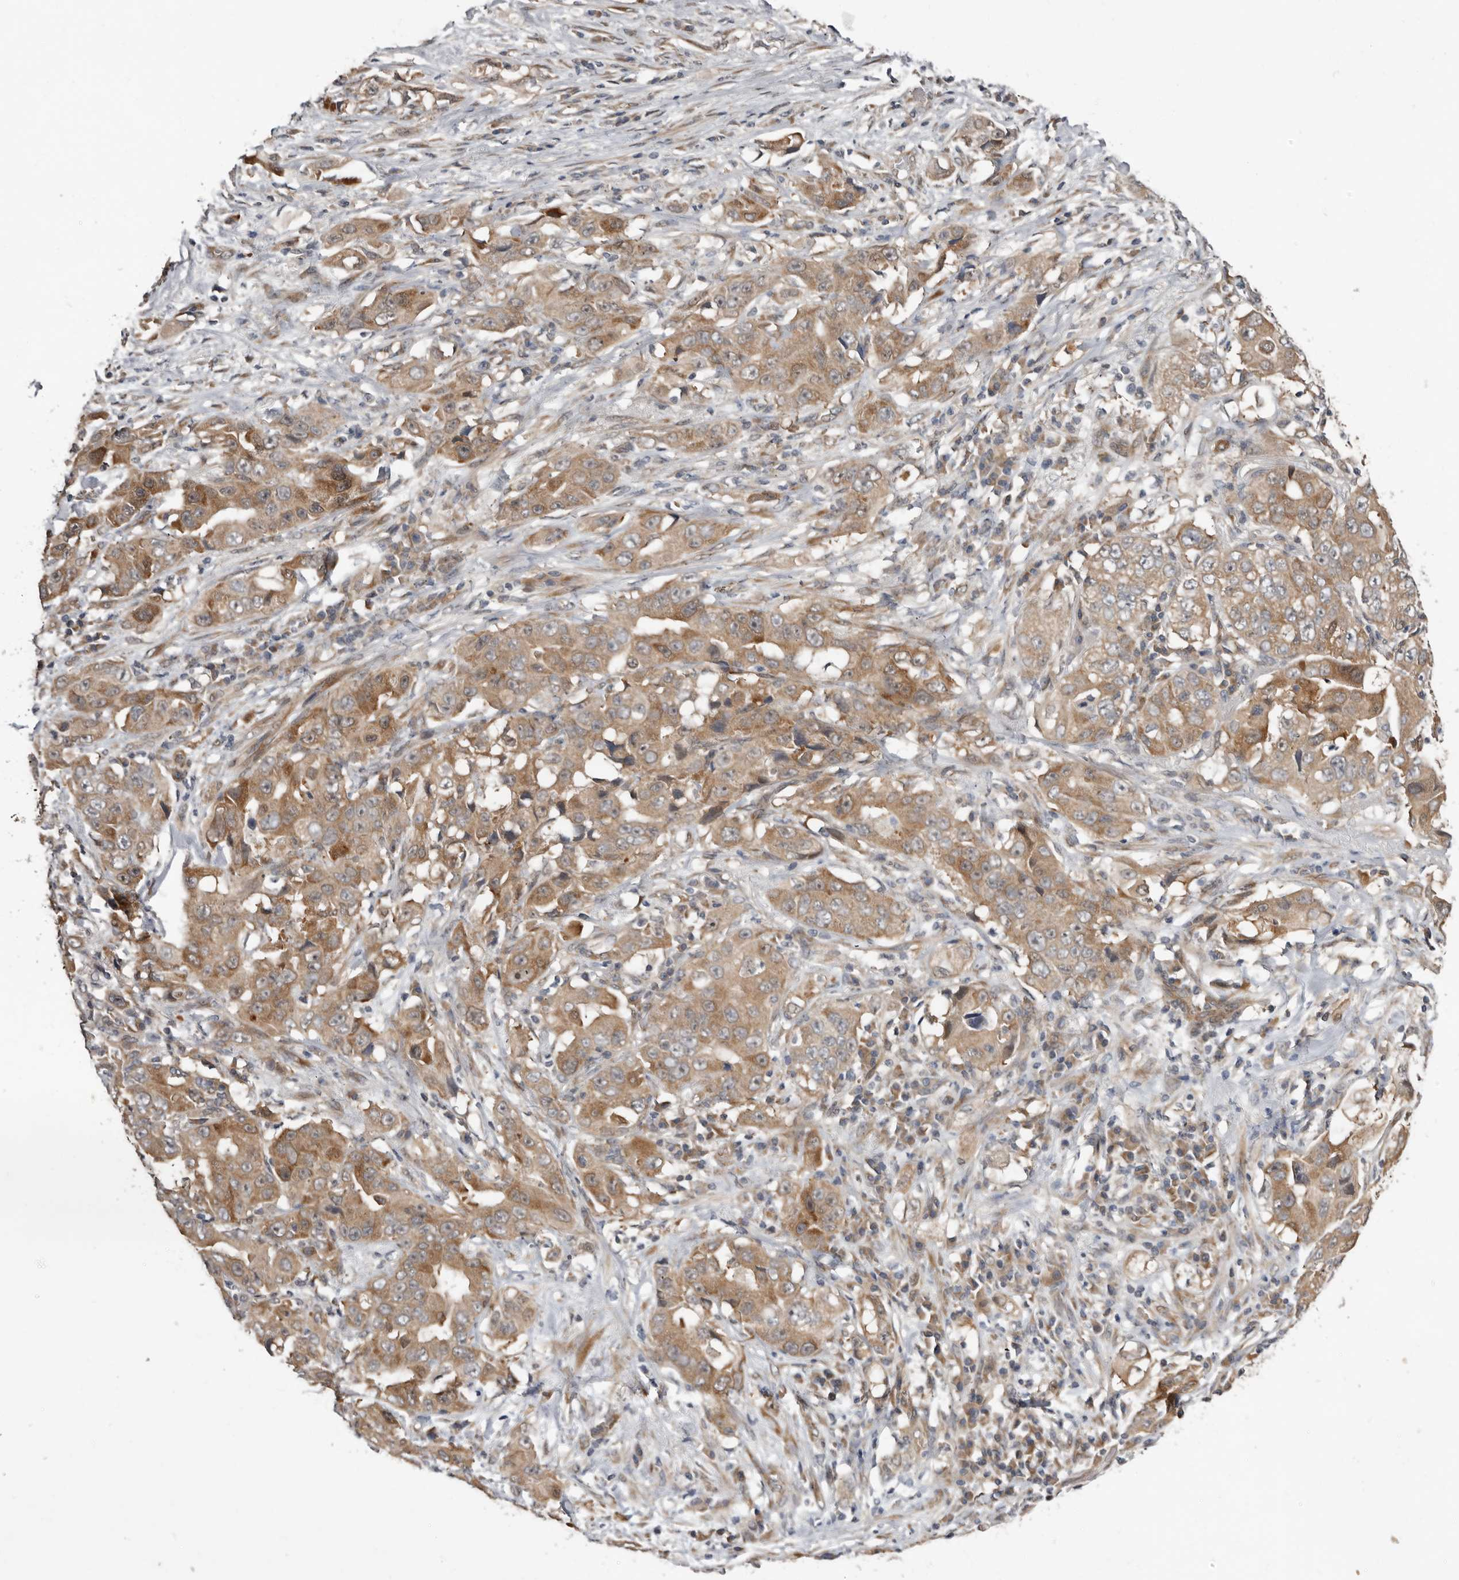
{"staining": {"intensity": "moderate", "quantity": ">75%", "location": "cytoplasmic/membranous"}, "tissue": "lung cancer", "cell_type": "Tumor cells", "image_type": "cancer", "snomed": [{"axis": "morphology", "description": "Adenocarcinoma, NOS"}, {"axis": "topography", "description": "Lung"}], "caption": "The photomicrograph displays staining of lung cancer, revealing moderate cytoplasmic/membranous protein expression (brown color) within tumor cells. Nuclei are stained in blue.", "gene": "SBDS", "patient": {"sex": "female", "age": 51}}